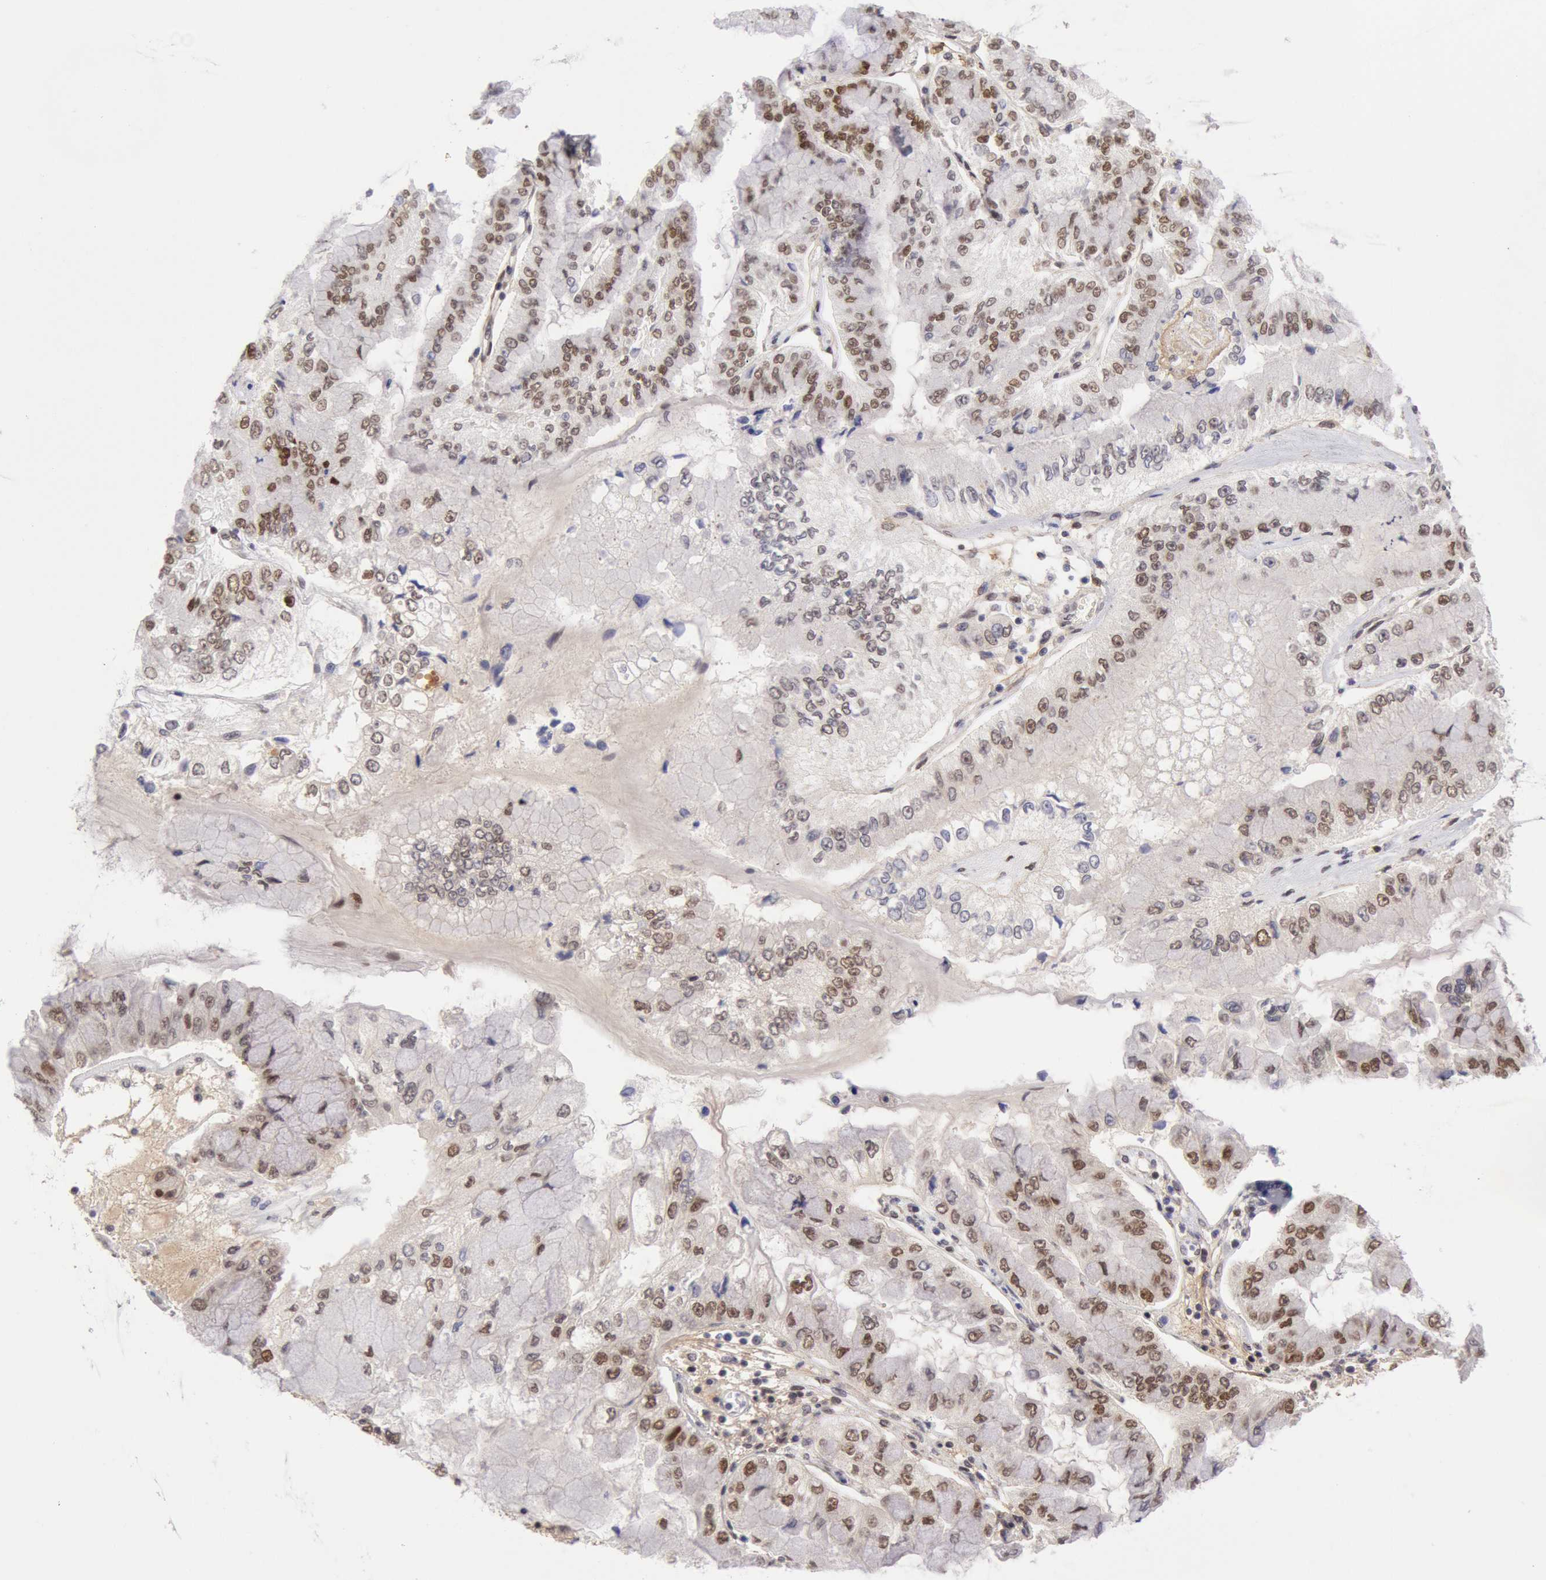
{"staining": {"intensity": "strong", "quantity": ">75%", "location": "nuclear"}, "tissue": "liver cancer", "cell_type": "Tumor cells", "image_type": "cancer", "snomed": [{"axis": "morphology", "description": "Cholangiocarcinoma"}, {"axis": "topography", "description": "Liver"}], "caption": "Tumor cells show strong nuclear staining in approximately >75% of cells in cholangiocarcinoma (liver).", "gene": "CDKN2B", "patient": {"sex": "female", "age": 79}}